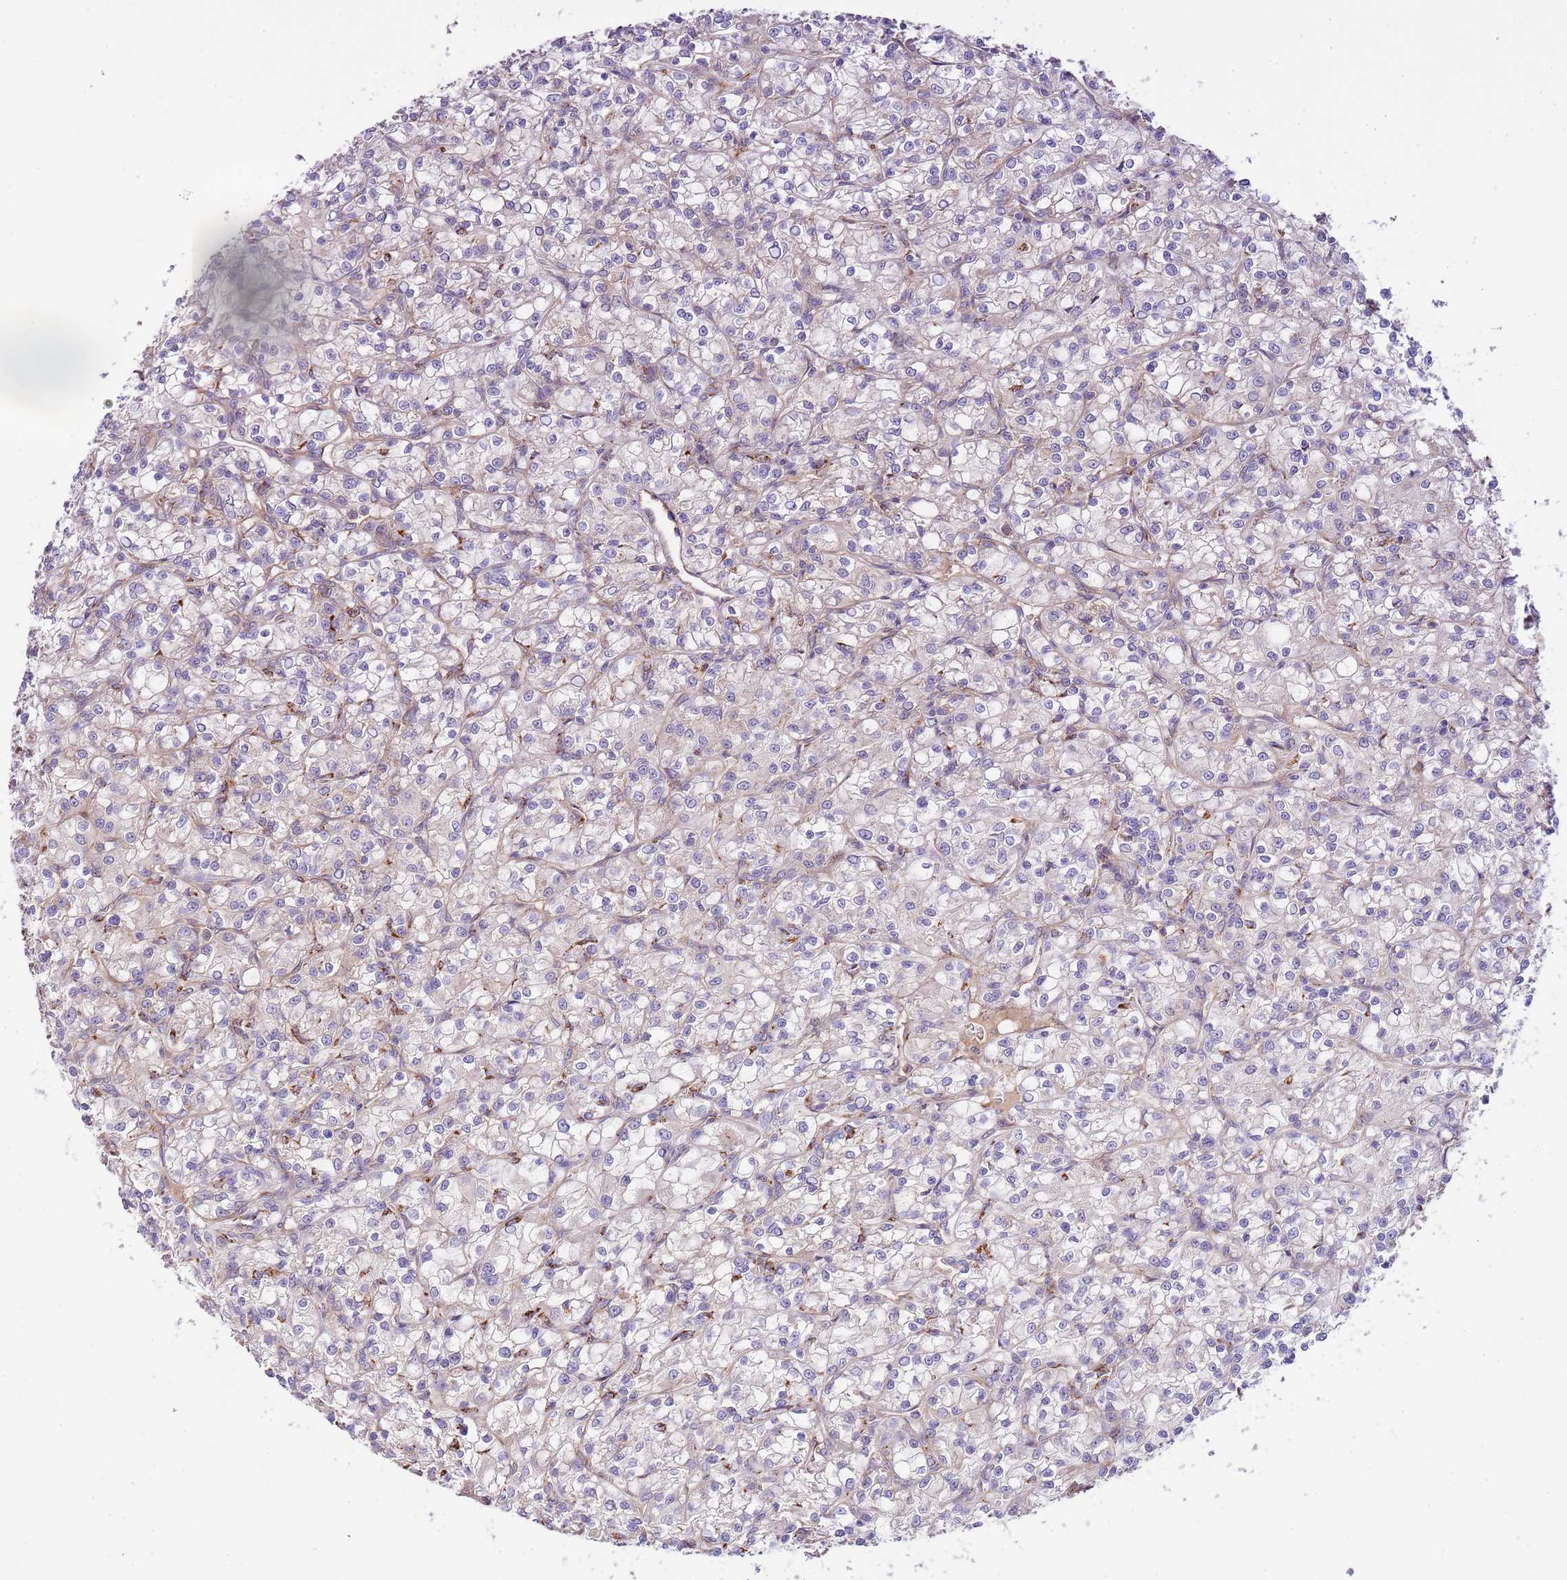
{"staining": {"intensity": "negative", "quantity": "none", "location": "none"}, "tissue": "renal cancer", "cell_type": "Tumor cells", "image_type": "cancer", "snomed": [{"axis": "morphology", "description": "Adenocarcinoma, NOS"}, {"axis": "topography", "description": "Kidney"}], "caption": "The IHC histopathology image has no significant staining in tumor cells of renal cancer tissue.", "gene": "DOCK6", "patient": {"sex": "female", "age": 59}}